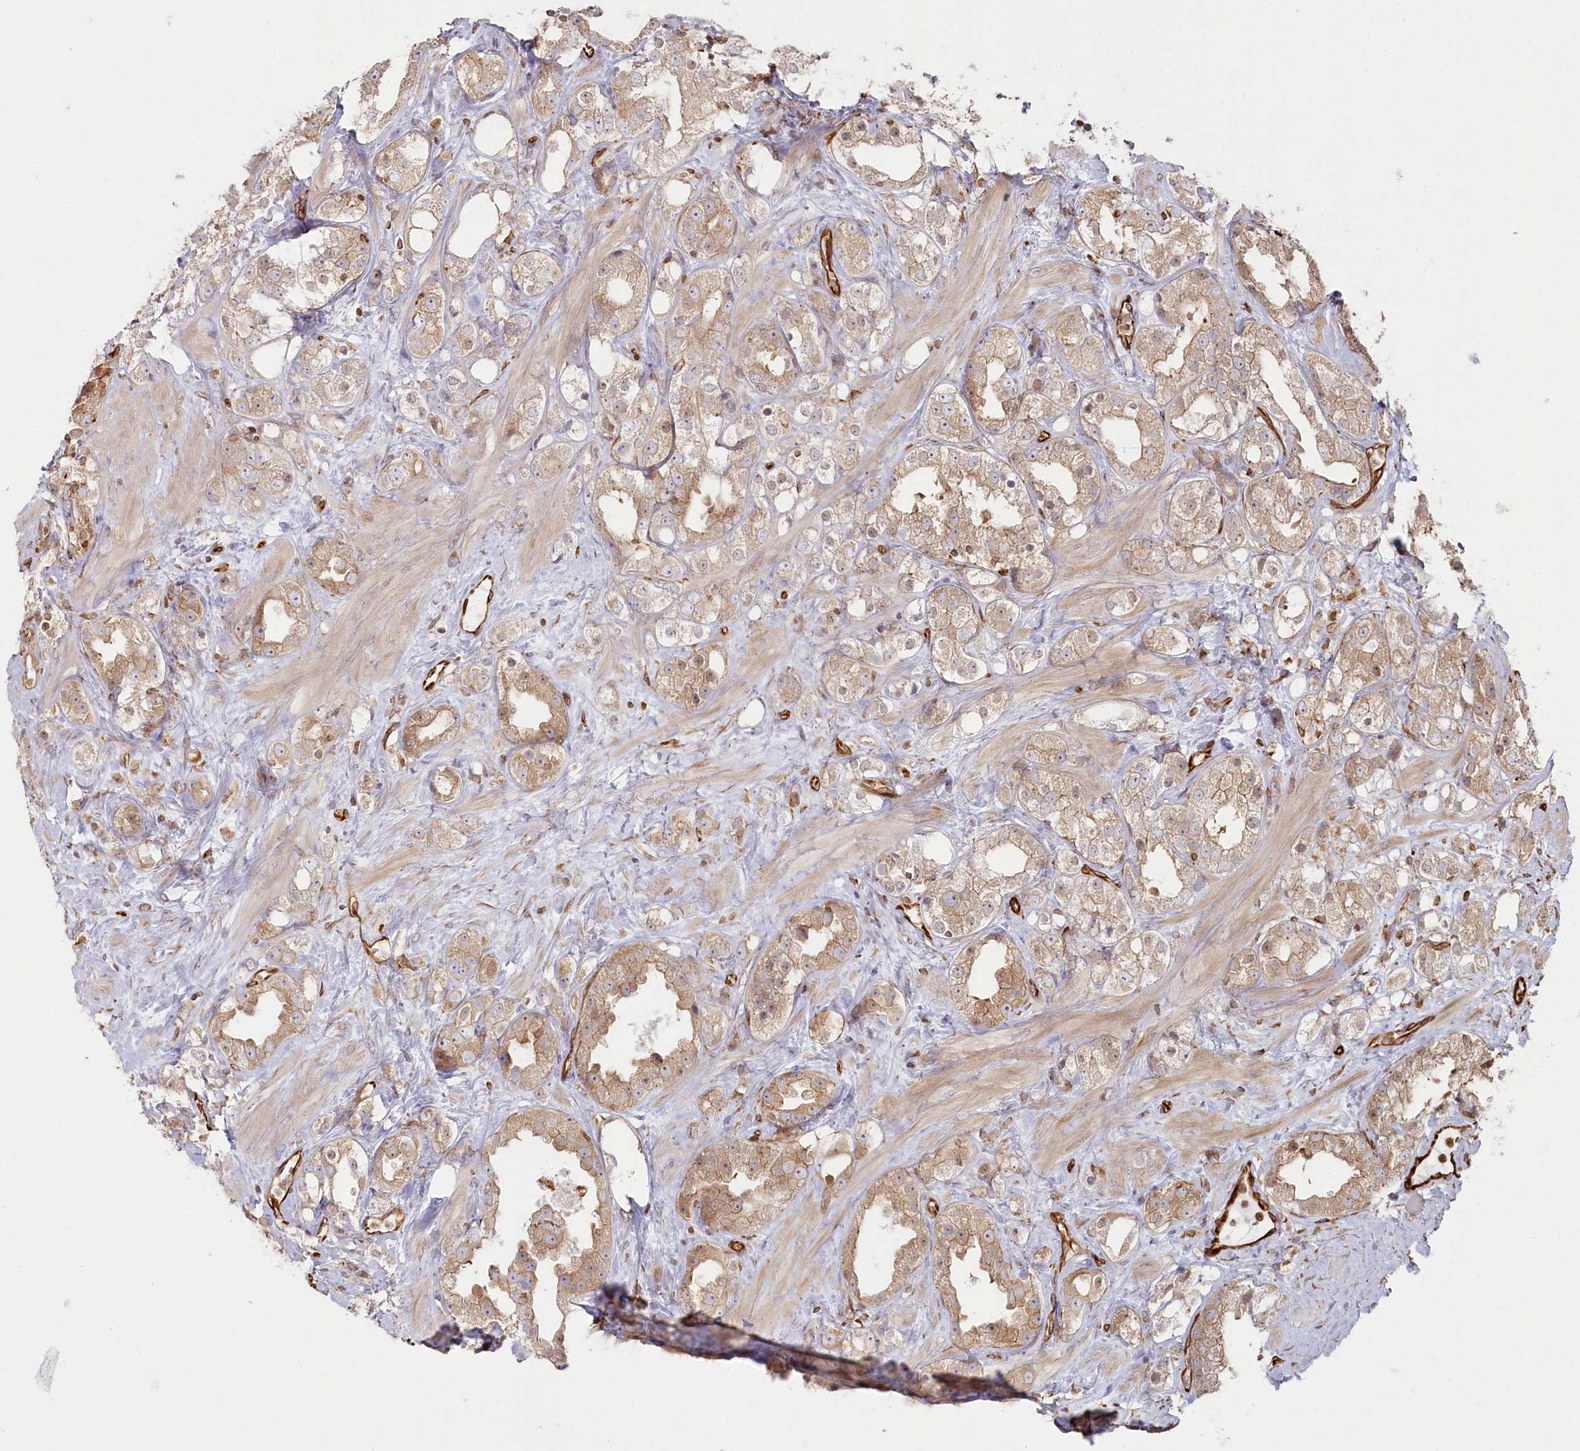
{"staining": {"intensity": "moderate", "quantity": "25%-75%", "location": "cytoplasmic/membranous"}, "tissue": "prostate cancer", "cell_type": "Tumor cells", "image_type": "cancer", "snomed": [{"axis": "morphology", "description": "Adenocarcinoma, NOS"}, {"axis": "topography", "description": "Prostate"}], "caption": "Protein expression analysis of human prostate adenocarcinoma reveals moderate cytoplasmic/membranous positivity in approximately 25%-75% of tumor cells. (Brightfield microscopy of DAB IHC at high magnification).", "gene": "TTC1", "patient": {"sex": "male", "age": 79}}